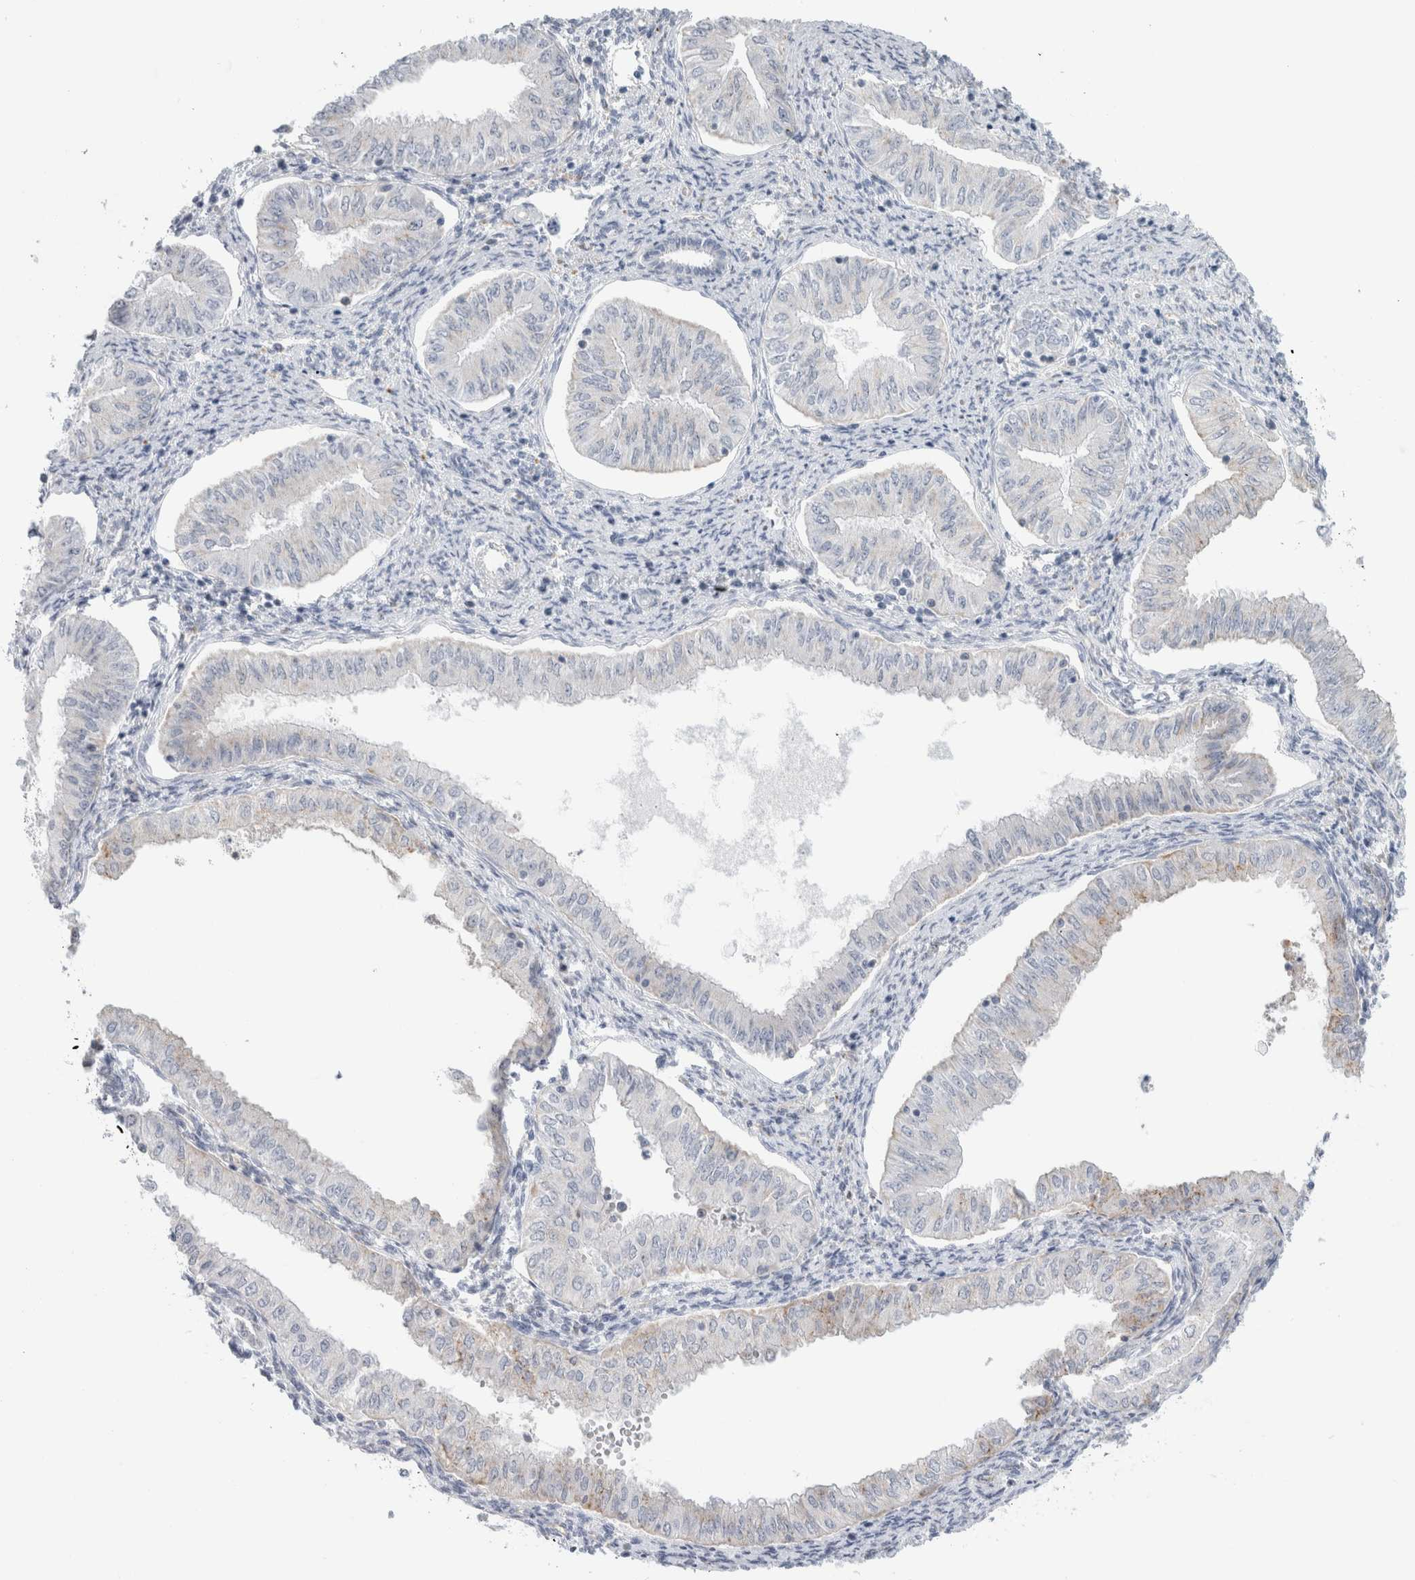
{"staining": {"intensity": "weak", "quantity": "<25%", "location": "cytoplasmic/membranous"}, "tissue": "endometrial cancer", "cell_type": "Tumor cells", "image_type": "cancer", "snomed": [{"axis": "morphology", "description": "Normal tissue, NOS"}, {"axis": "morphology", "description": "Adenocarcinoma, NOS"}, {"axis": "topography", "description": "Endometrium"}], "caption": "DAB (3,3'-diaminobenzidine) immunohistochemical staining of endometrial cancer (adenocarcinoma) exhibits no significant staining in tumor cells. The staining was performed using DAB to visualize the protein expression in brown, while the nuclei were stained in blue with hematoxylin (Magnification: 20x).", "gene": "ANKMY1", "patient": {"sex": "female", "age": 53}}